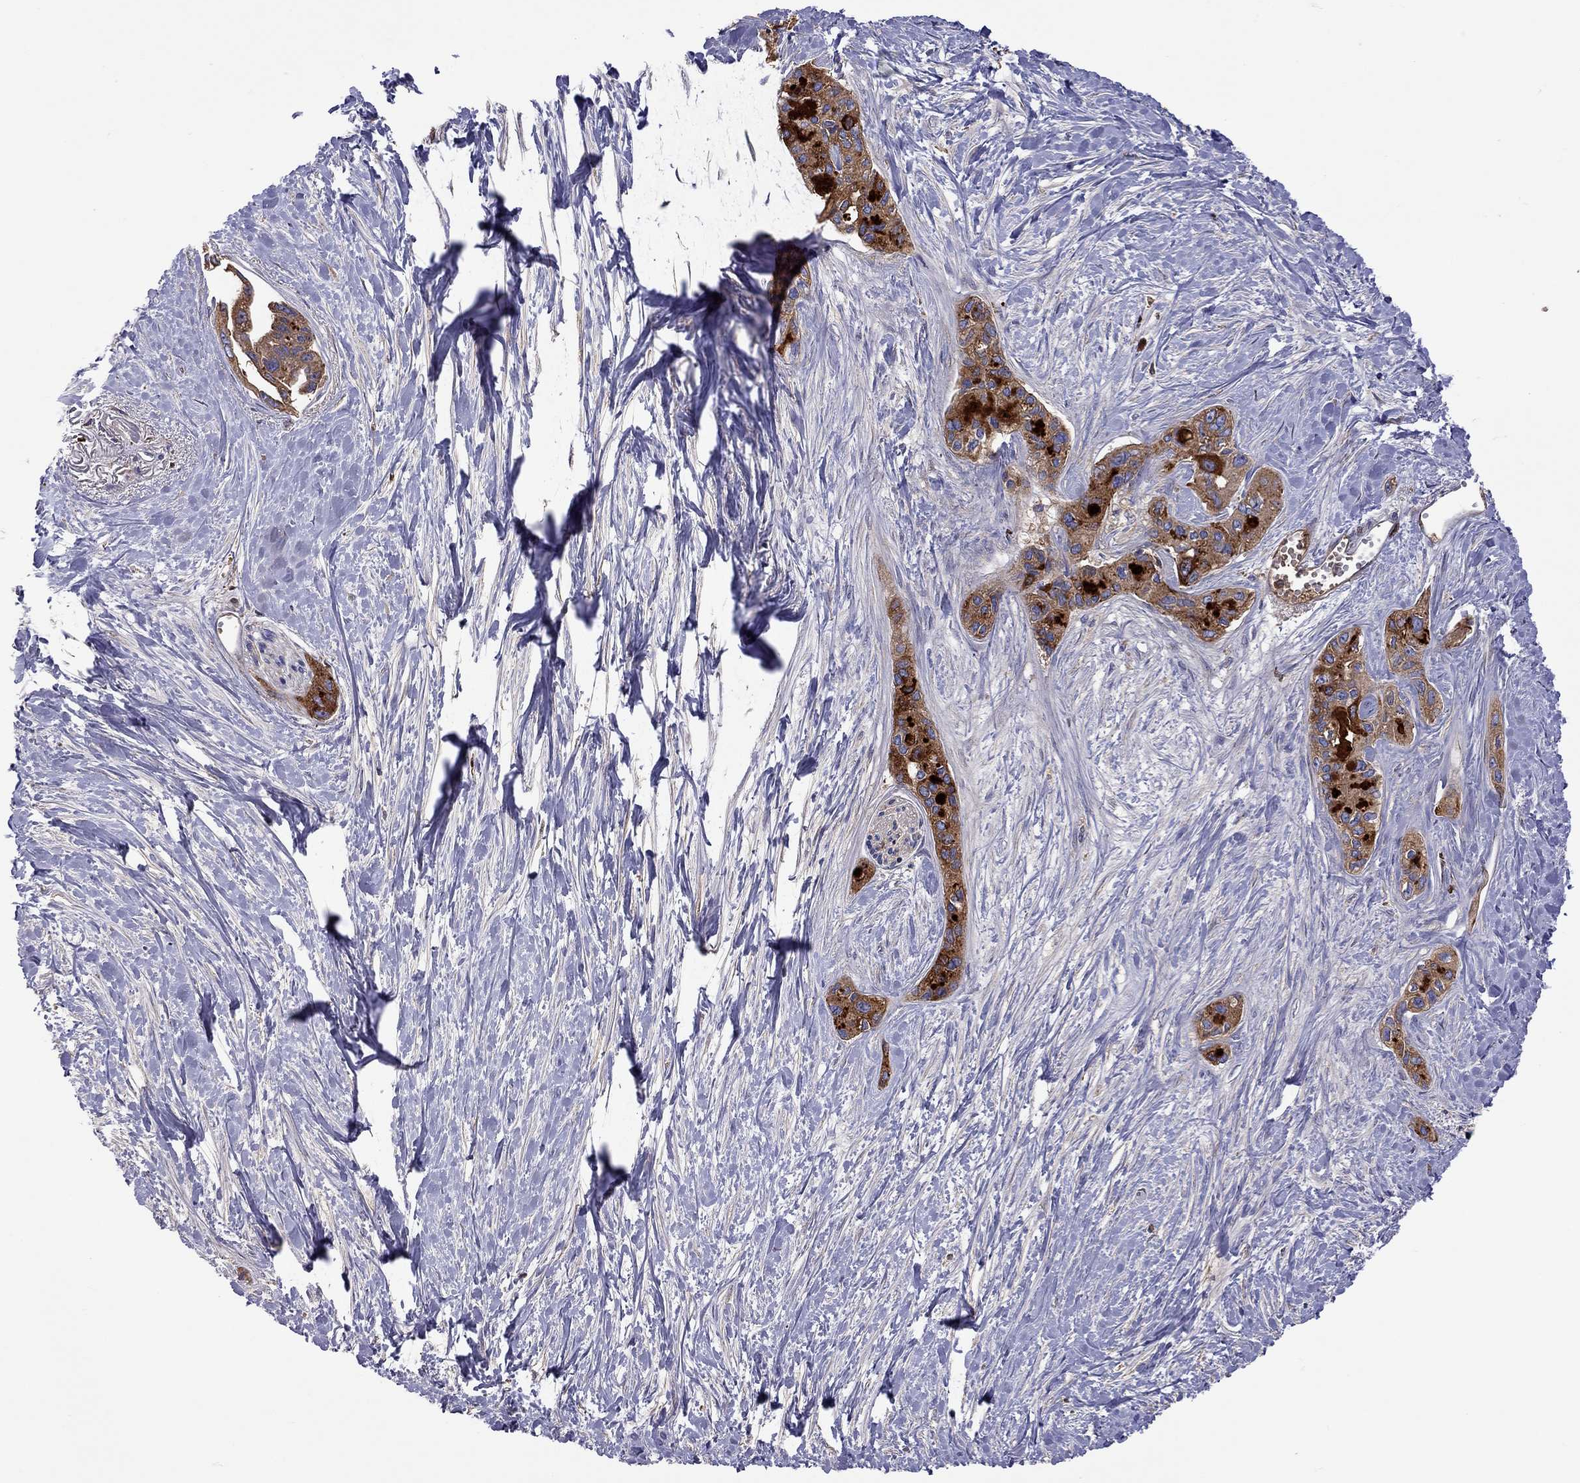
{"staining": {"intensity": "strong", "quantity": "25%-75%", "location": "cytoplasmic/membranous"}, "tissue": "pancreatic cancer", "cell_type": "Tumor cells", "image_type": "cancer", "snomed": [{"axis": "morphology", "description": "Adenocarcinoma, NOS"}, {"axis": "topography", "description": "Pancreas"}], "caption": "Adenocarcinoma (pancreatic) was stained to show a protein in brown. There is high levels of strong cytoplasmic/membranous expression in approximately 25%-75% of tumor cells.", "gene": "SERPINA3", "patient": {"sex": "female", "age": 50}}